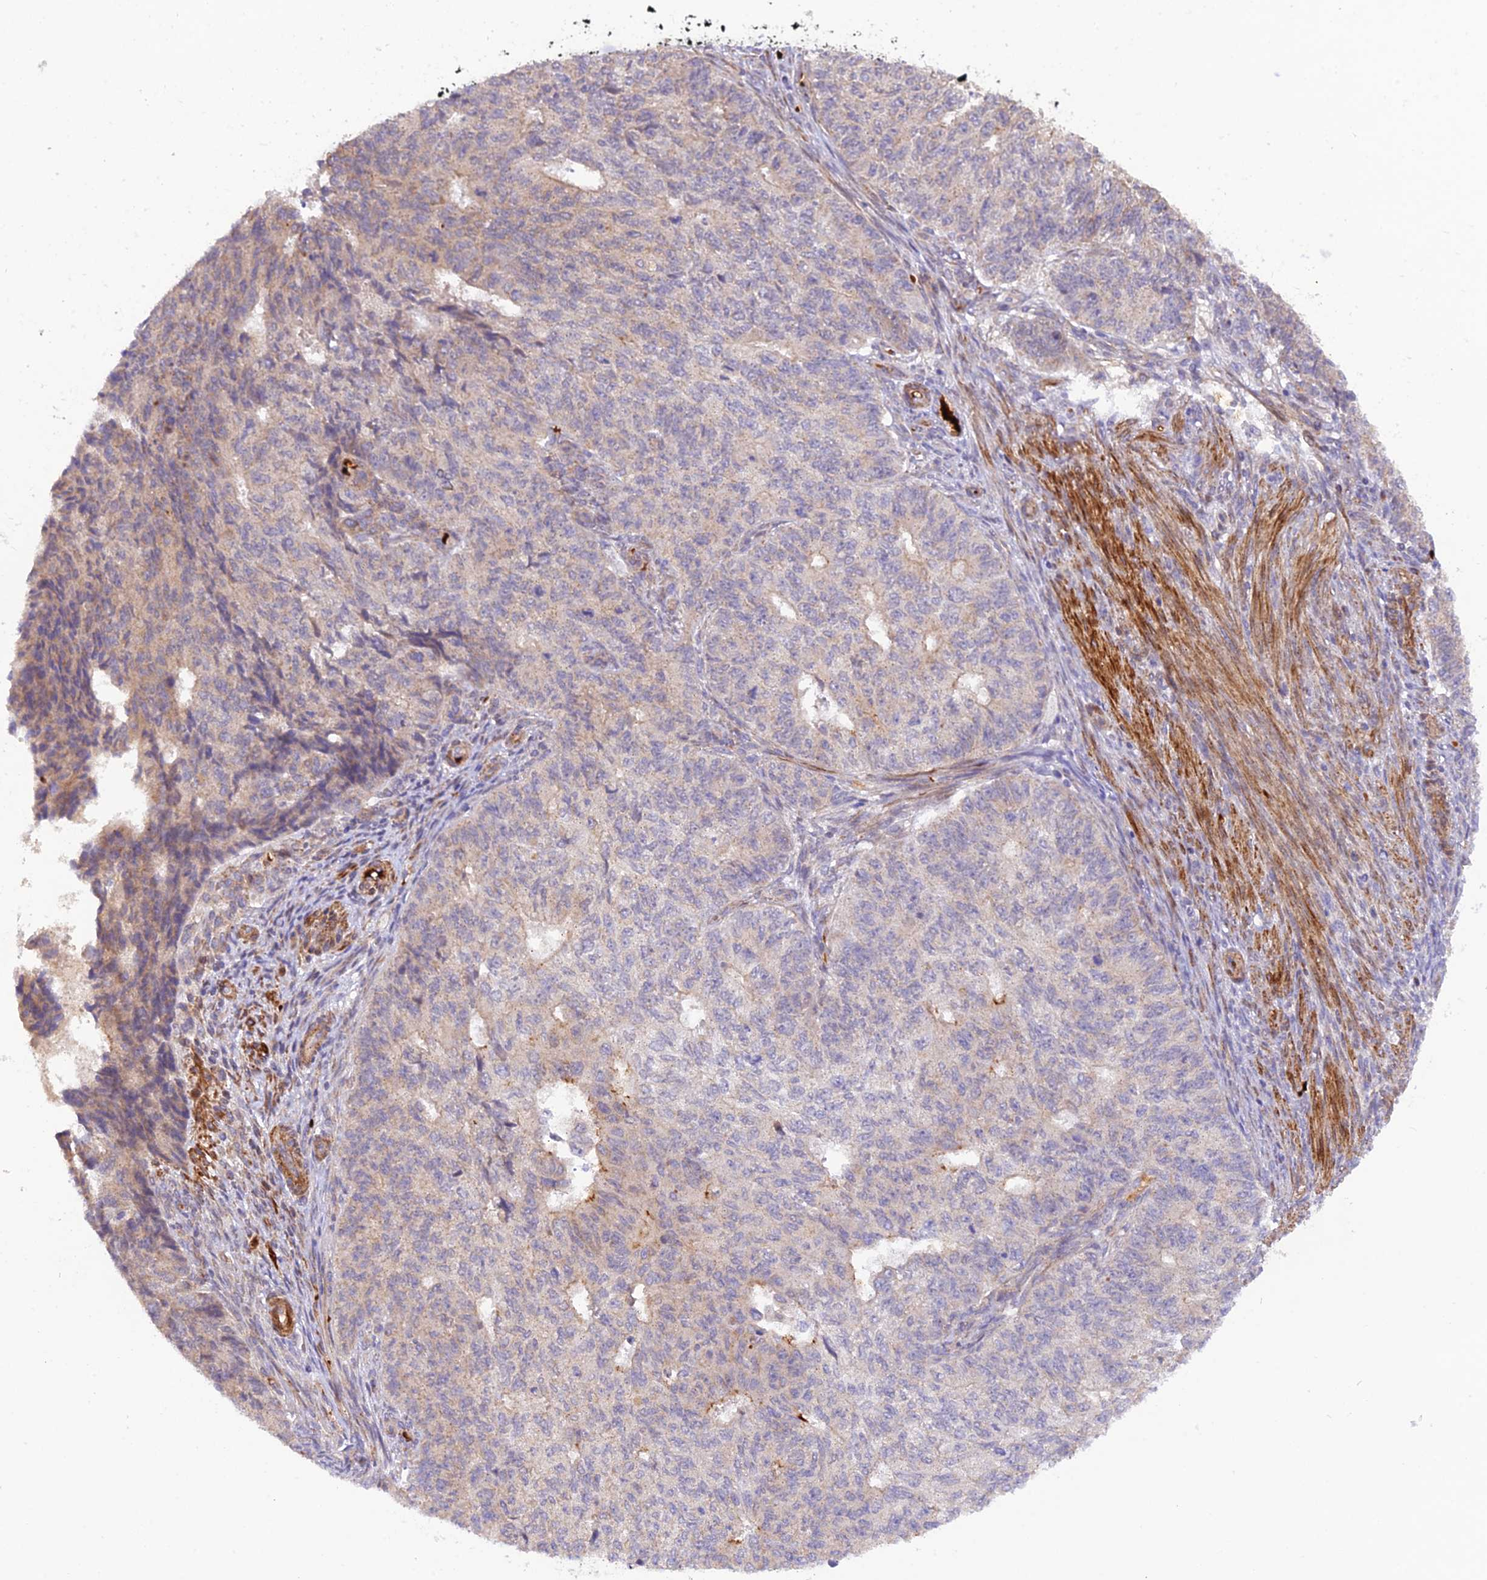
{"staining": {"intensity": "weak", "quantity": "<25%", "location": "cytoplasmic/membranous"}, "tissue": "endometrial cancer", "cell_type": "Tumor cells", "image_type": "cancer", "snomed": [{"axis": "morphology", "description": "Adenocarcinoma, NOS"}, {"axis": "topography", "description": "Endometrium"}], "caption": "Endometrial adenocarcinoma stained for a protein using IHC displays no positivity tumor cells.", "gene": "WDFY4", "patient": {"sex": "female", "age": 32}}